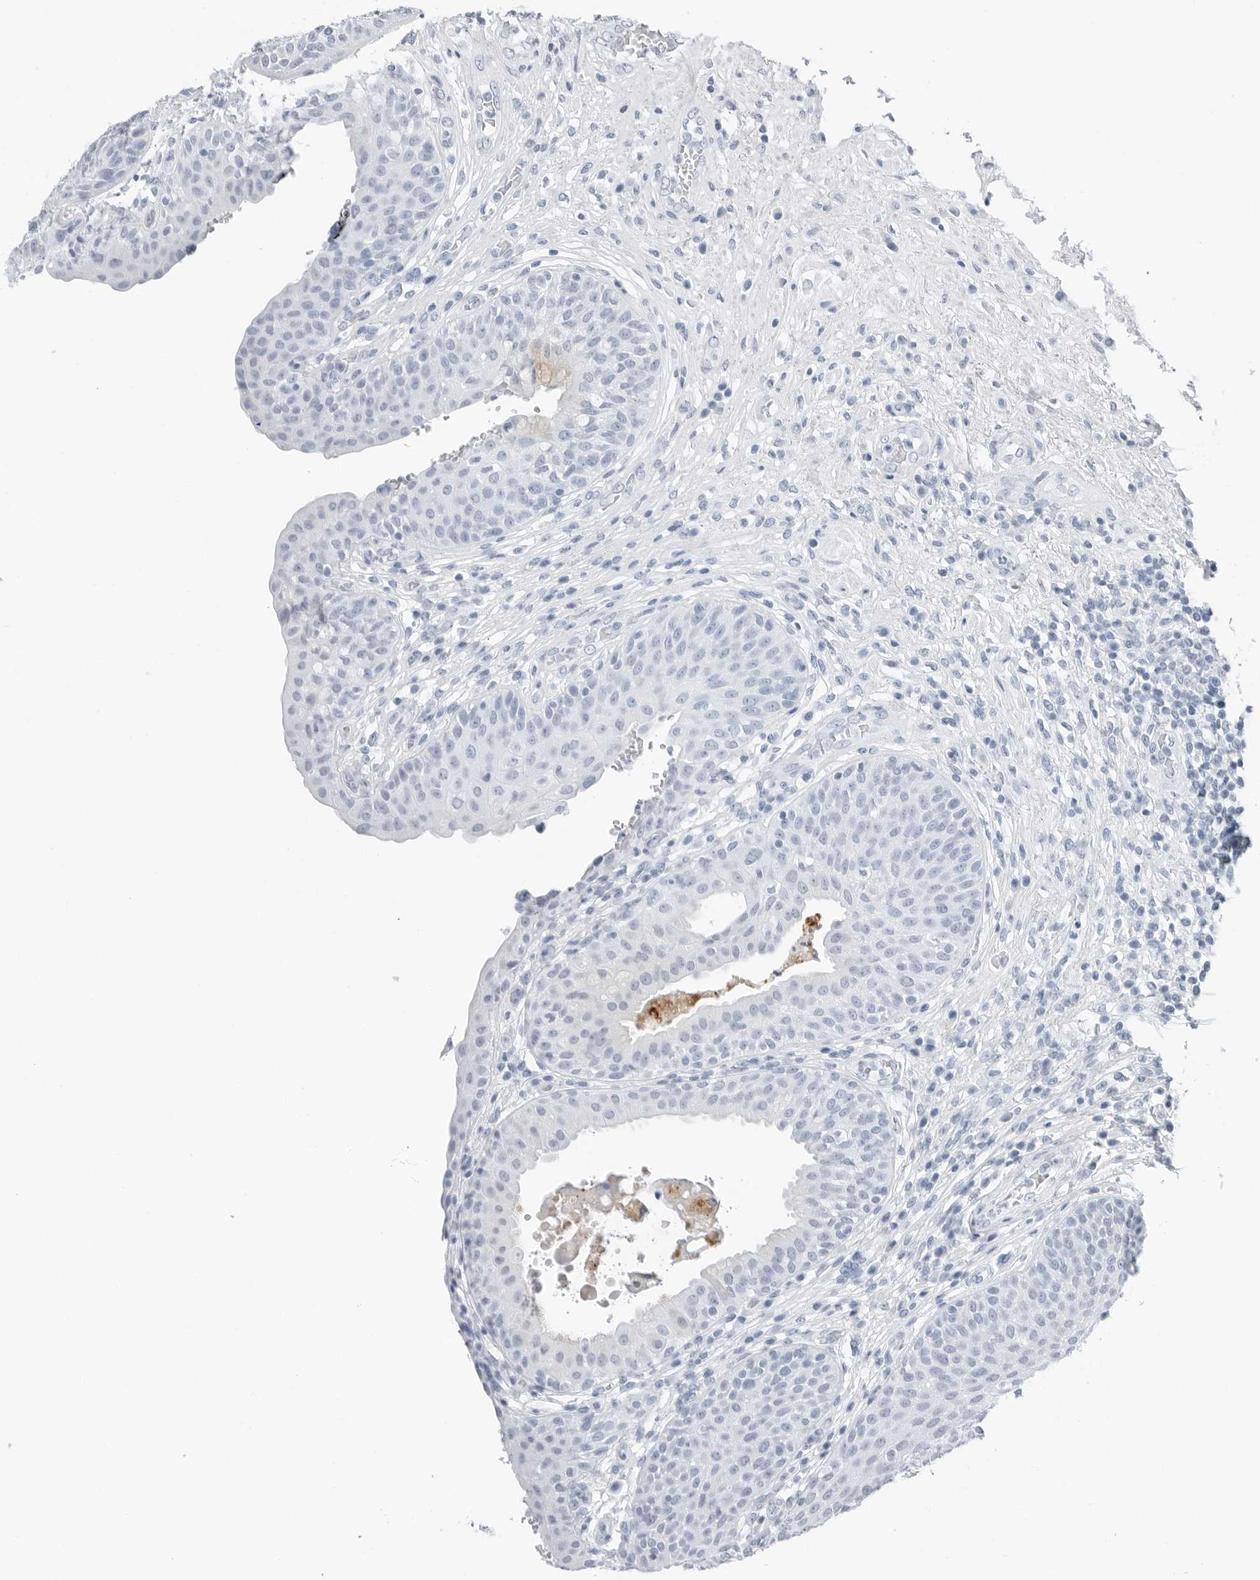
{"staining": {"intensity": "negative", "quantity": "none", "location": "none"}, "tissue": "urinary bladder", "cell_type": "Urothelial cells", "image_type": "normal", "snomed": [{"axis": "morphology", "description": "Normal tissue, NOS"}, {"axis": "topography", "description": "Urinary bladder"}], "caption": "IHC of unremarkable urinary bladder shows no staining in urothelial cells.", "gene": "SLPI", "patient": {"sex": "female", "age": 62}}